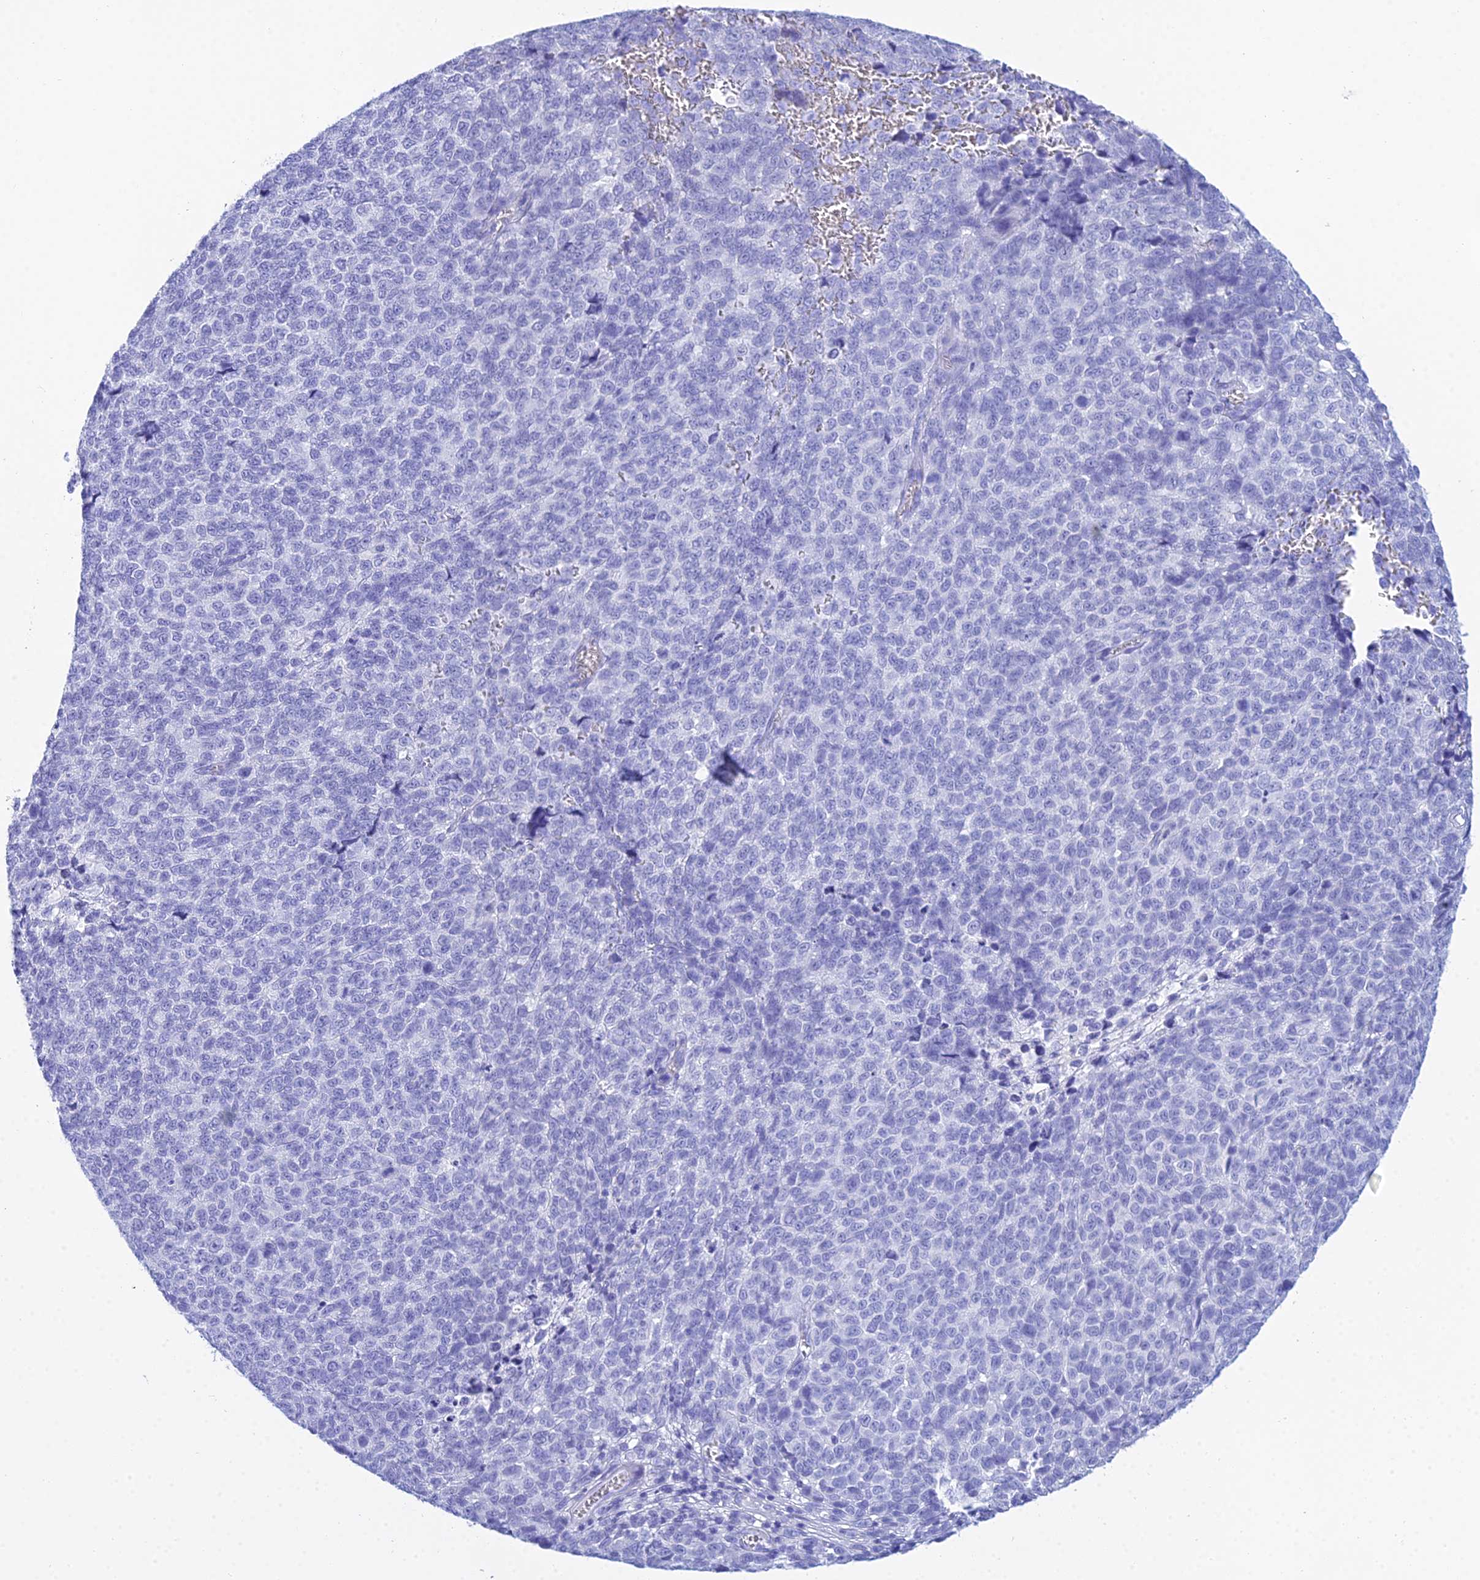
{"staining": {"intensity": "negative", "quantity": "none", "location": "none"}, "tissue": "melanoma", "cell_type": "Tumor cells", "image_type": "cancer", "snomed": [{"axis": "morphology", "description": "Malignant melanoma, NOS"}, {"axis": "topography", "description": "Nose, NOS"}], "caption": "Histopathology image shows no protein positivity in tumor cells of melanoma tissue.", "gene": "PATE4", "patient": {"sex": "female", "age": 48}}